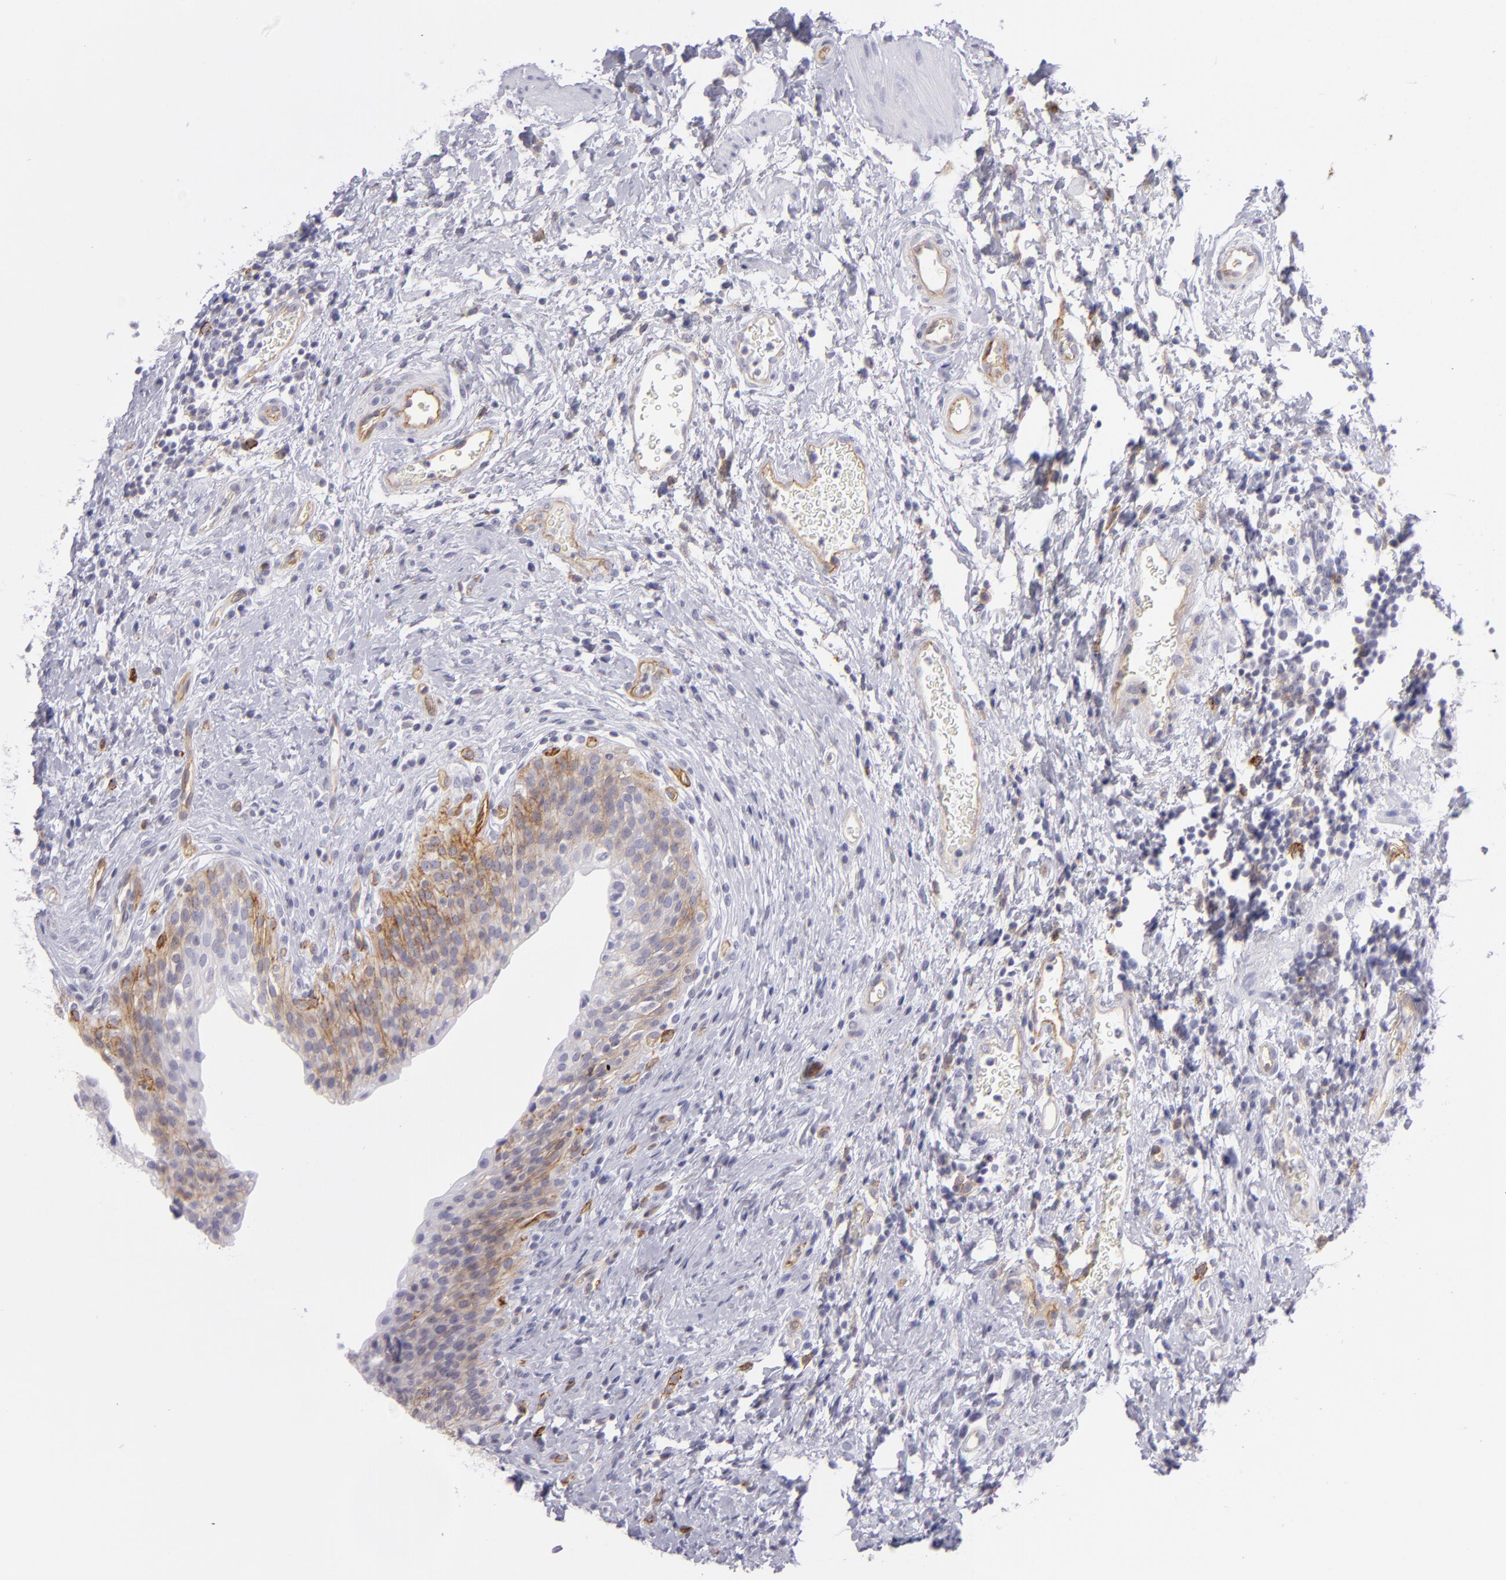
{"staining": {"intensity": "moderate", "quantity": "25%-75%", "location": "cytoplasmic/membranous"}, "tissue": "urinary bladder", "cell_type": "Urothelial cells", "image_type": "normal", "snomed": [{"axis": "morphology", "description": "Normal tissue, NOS"}, {"axis": "topography", "description": "Urinary bladder"}], "caption": "Immunohistochemical staining of benign human urinary bladder shows medium levels of moderate cytoplasmic/membranous positivity in about 25%-75% of urothelial cells.", "gene": "THBD", "patient": {"sex": "male", "age": 51}}